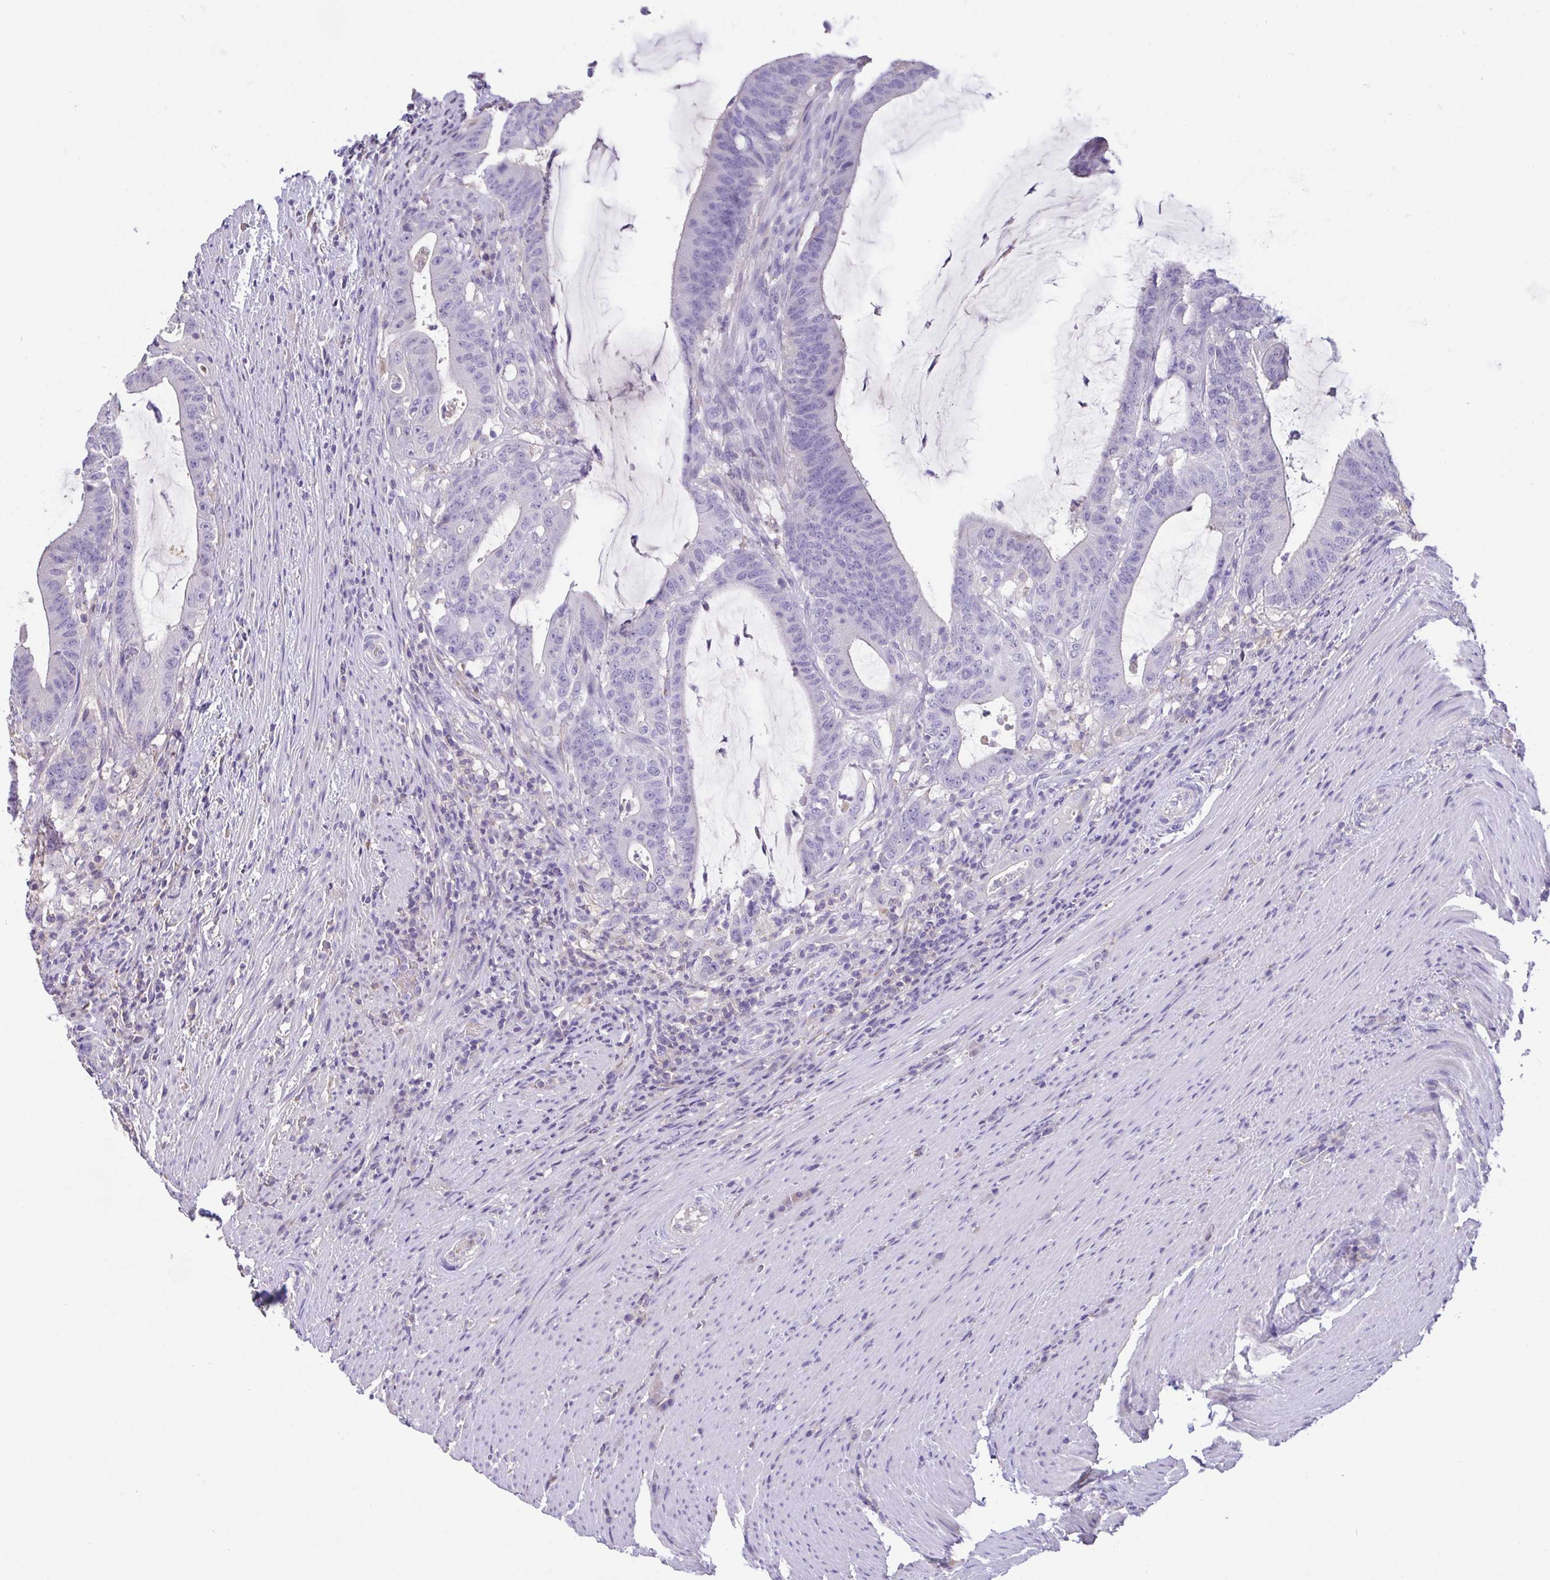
{"staining": {"intensity": "negative", "quantity": "none", "location": "none"}, "tissue": "colorectal cancer", "cell_type": "Tumor cells", "image_type": "cancer", "snomed": [{"axis": "morphology", "description": "Adenocarcinoma, NOS"}, {"axis": "topography", "description": "Colon"}], "caption": "Micrograph shows no significant protein staining in tumor cells of colorectal adenocarcinoma.", "gene": "CA10", "patient": {"sex": "female", "age": 43}}